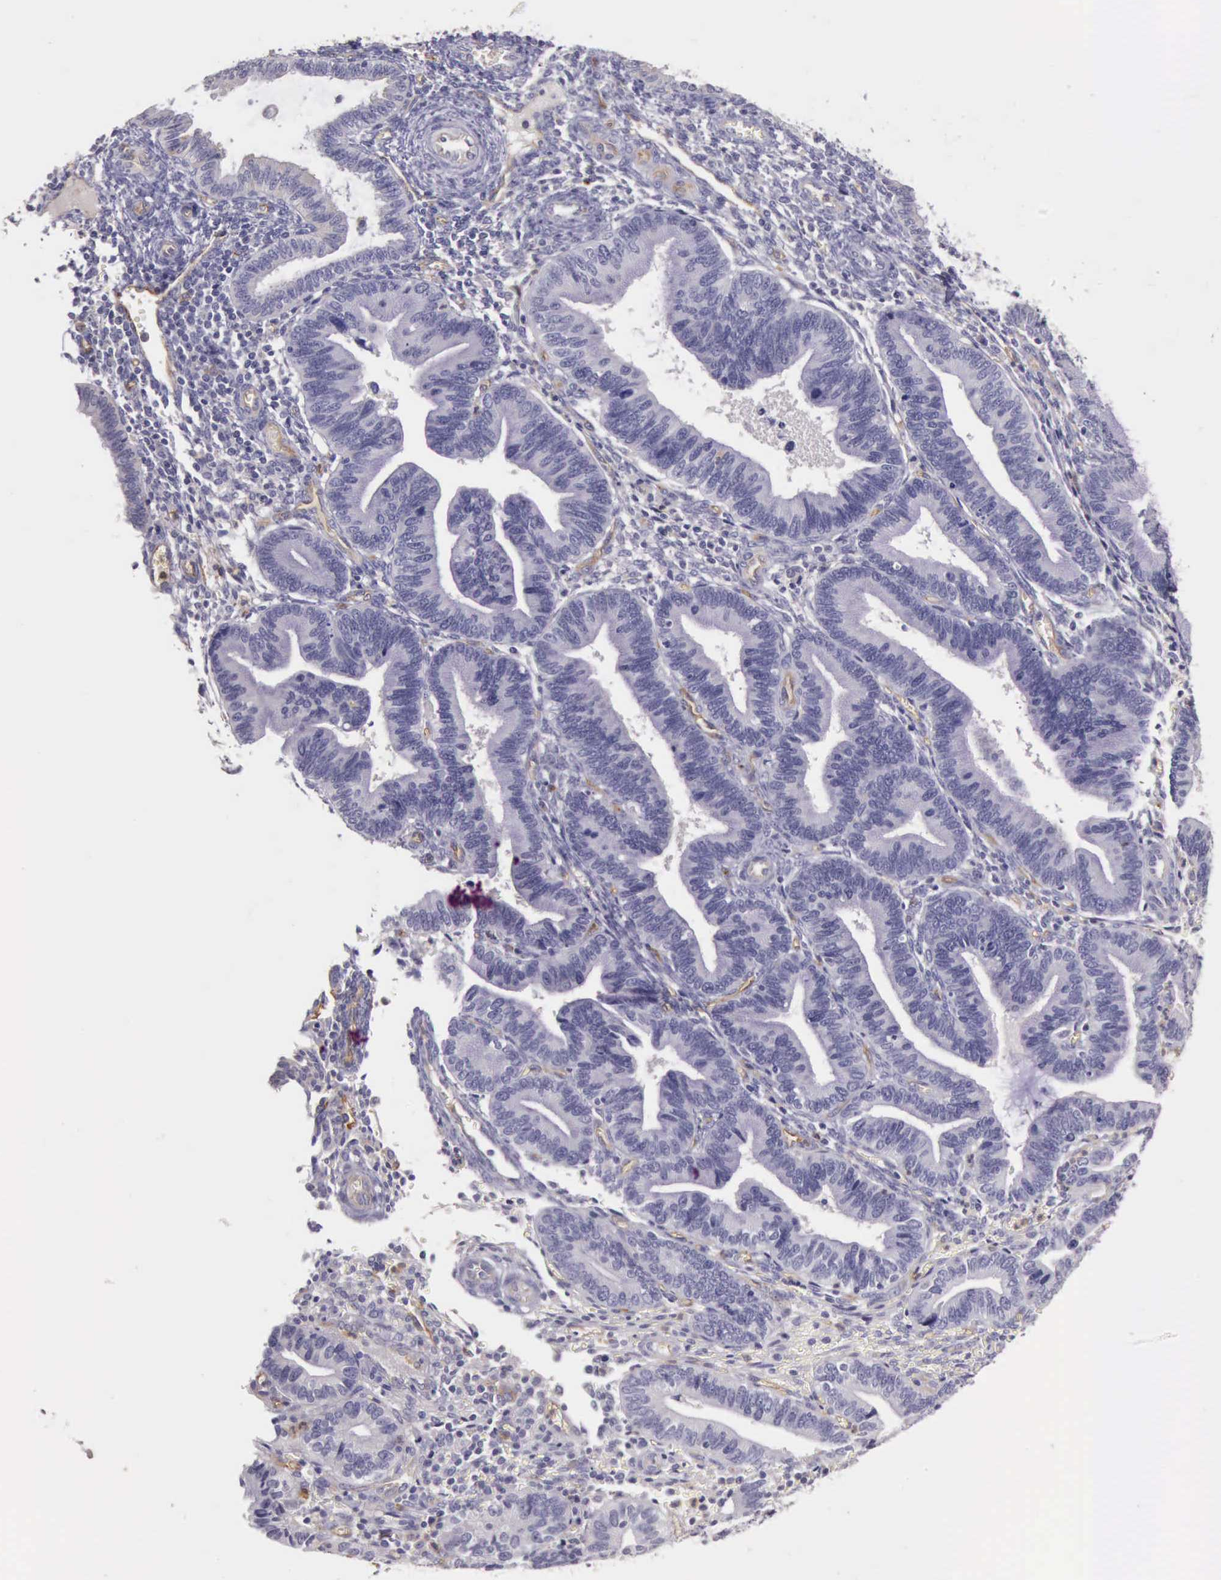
{"staining": {"intensity": "negative", "quantity": "none", "location": "none"}, "tissue": "endometrium", "cell_type": "Cells in endometrial stroma", "image_type": "normal", "snomed": [{"axis": "morphology", "description": "Normal tissue, NOS"}, {"axis": "topography", "description": "Endometrium"}], "caption": "DAB (3,3'-diaminobenzidine) immunohistochemical staining of normal endometrium reveals no significant staining in cells in endometrial stroma. The staining is performed using DAB brown chromogen with nuclei counter-stained in using hematoxylin.", "gene": "TCEANC", "patient": {"sex": "female", "age": 36}}